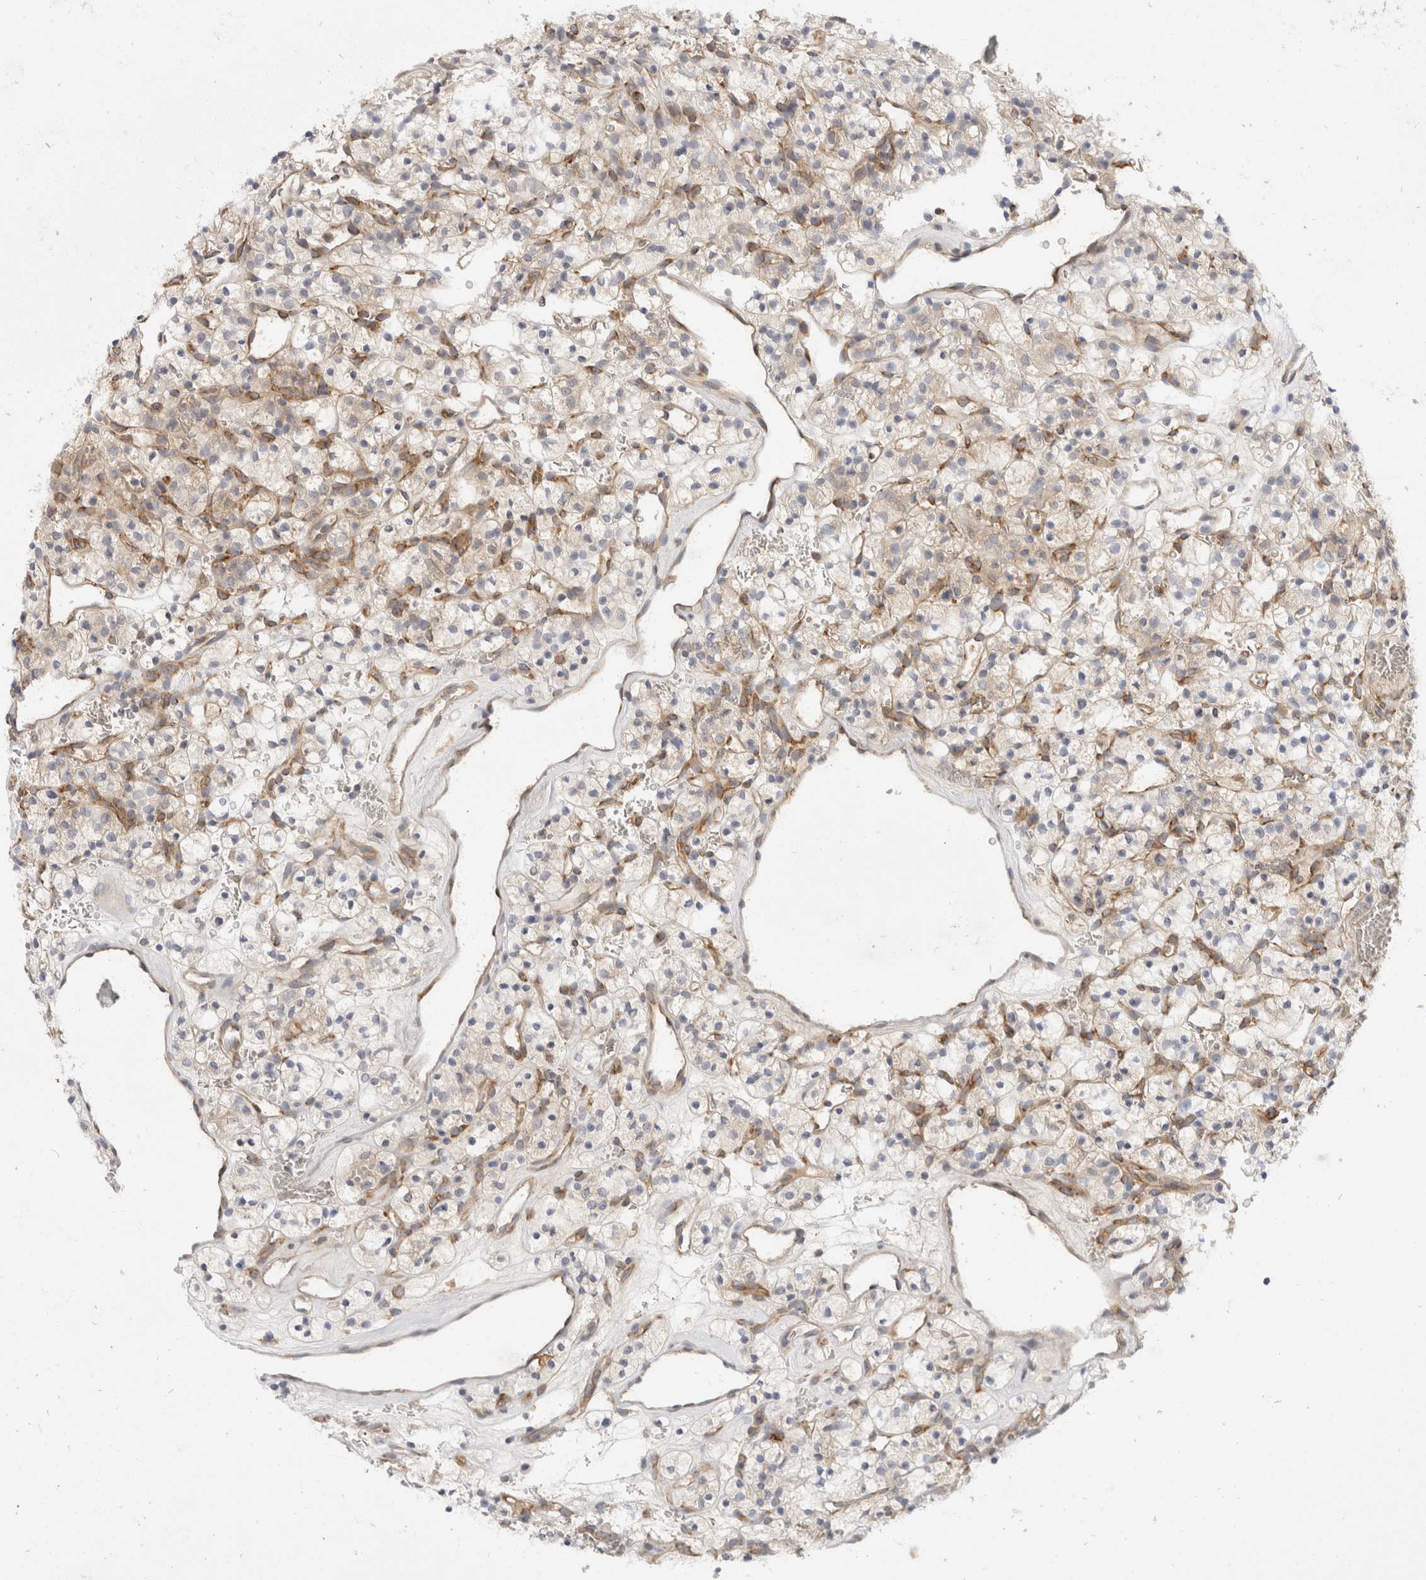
{"staining": {"intensity": "negative", "quantity": "none", "location": "none"}, "tissue": "renal cancer", "cell_type": "Tumor cells", "image_type": "cancer", "snomed": [{"axis": "morphology", "description": "Adenocarcinoma, NOS"}, {"axis": "topography", "description": "Kidney"}], "caption": "This is an IHC image of adenocarcinoma (renal). There is no staining in tumor cells.", "gene": "EIF4G3", "patient": {"sex": "female", "age": 57}}